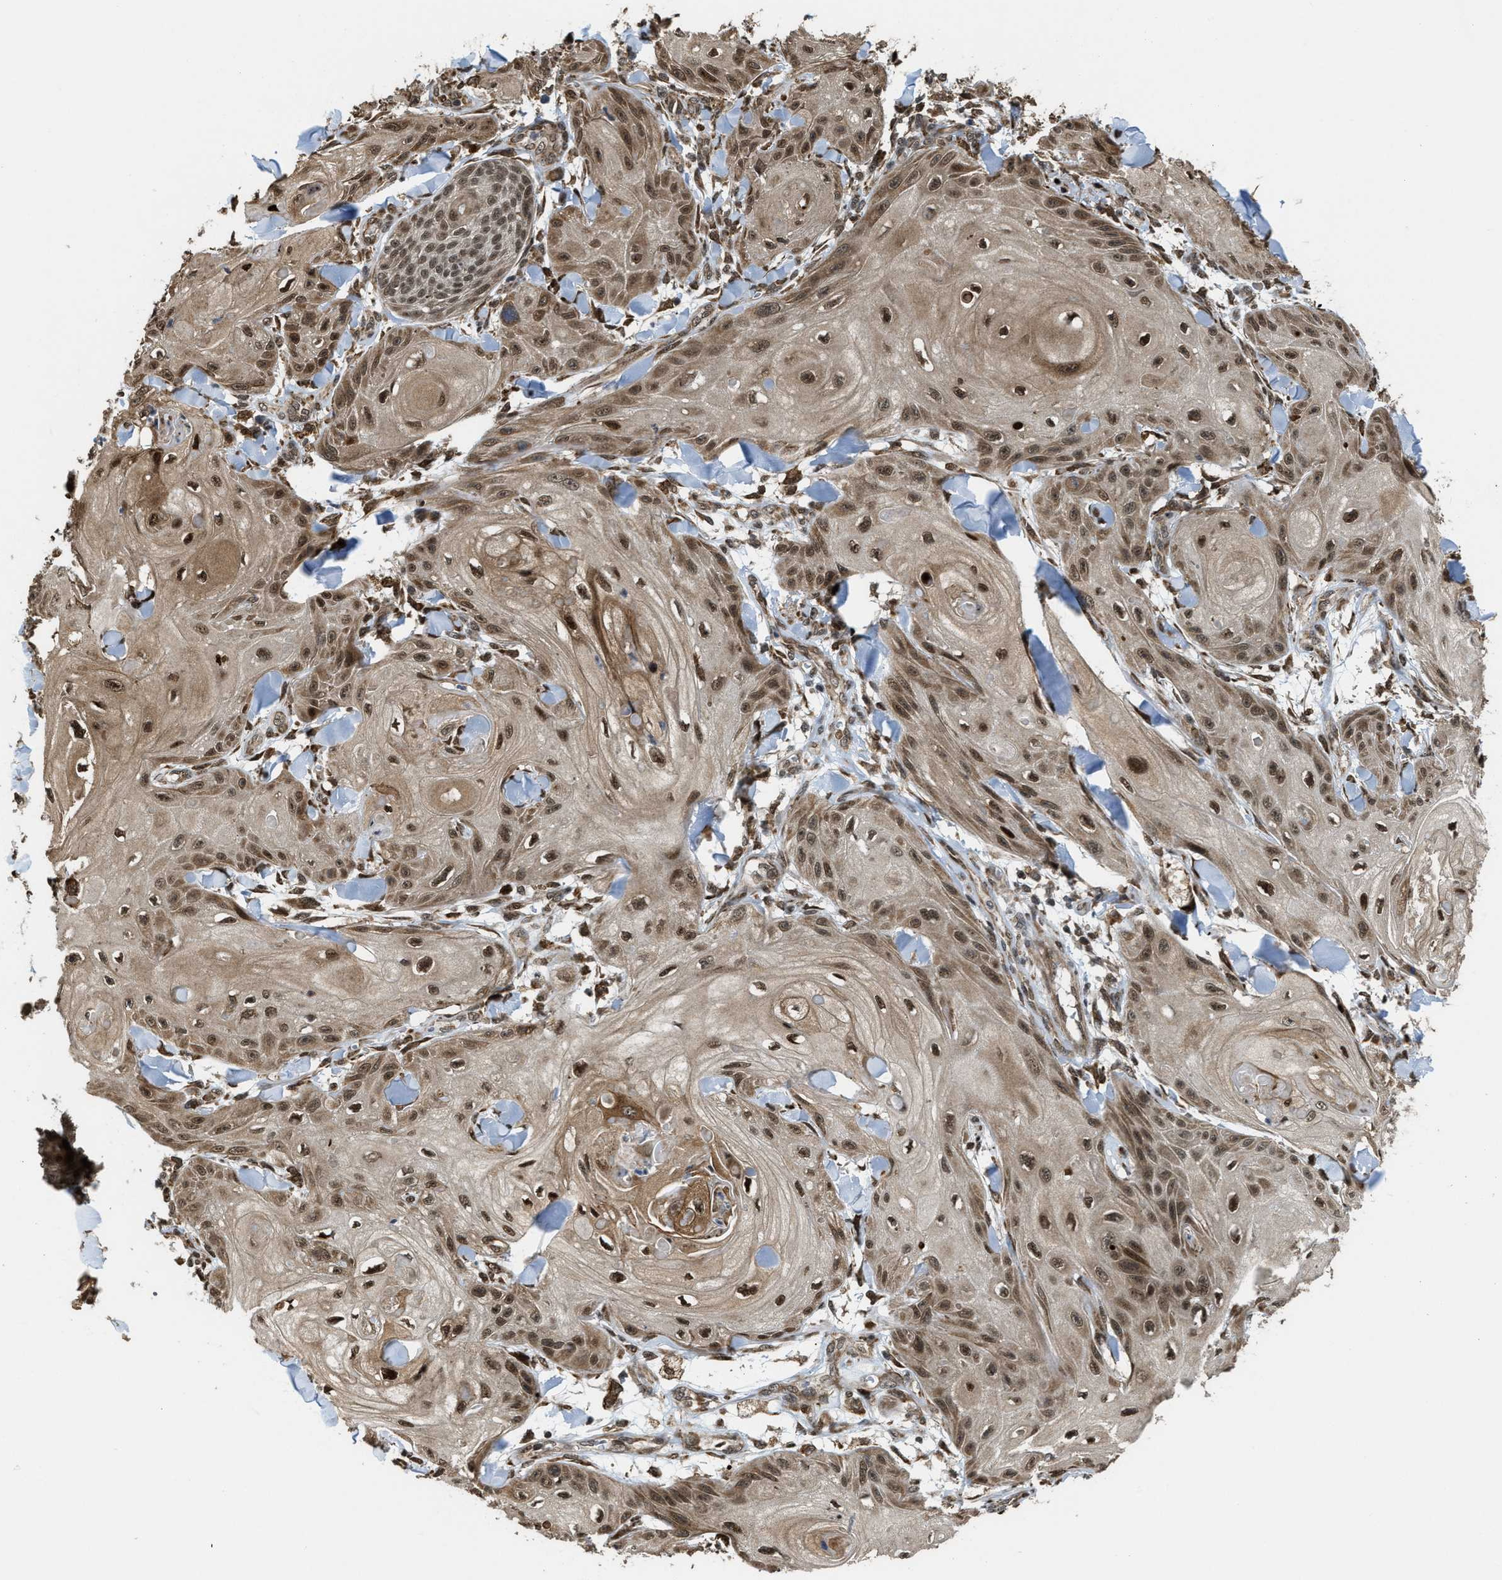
{"staining": {"intensity": "strong", "quantity": ">75%", "location": "cytoplasmic/membranous,nuclear"}, "tissue": "skin cancer", "cell_type": "Tumor cells", "image_type": "cancer", "snomed": [{"axis": "morphology", "description": "Squamous cell carcinoma, NOS"}, {"axis": "topography", "description": "Skin"}], "caption": "A micrograph of squamous cell carcinoma (skin) stained for a protein exhibits strong cytoplasmic/membranous and nuclear brown staining in tumor cells.", "gene": "ZNF250", "patient": {"sex": "male", "age": 74}}